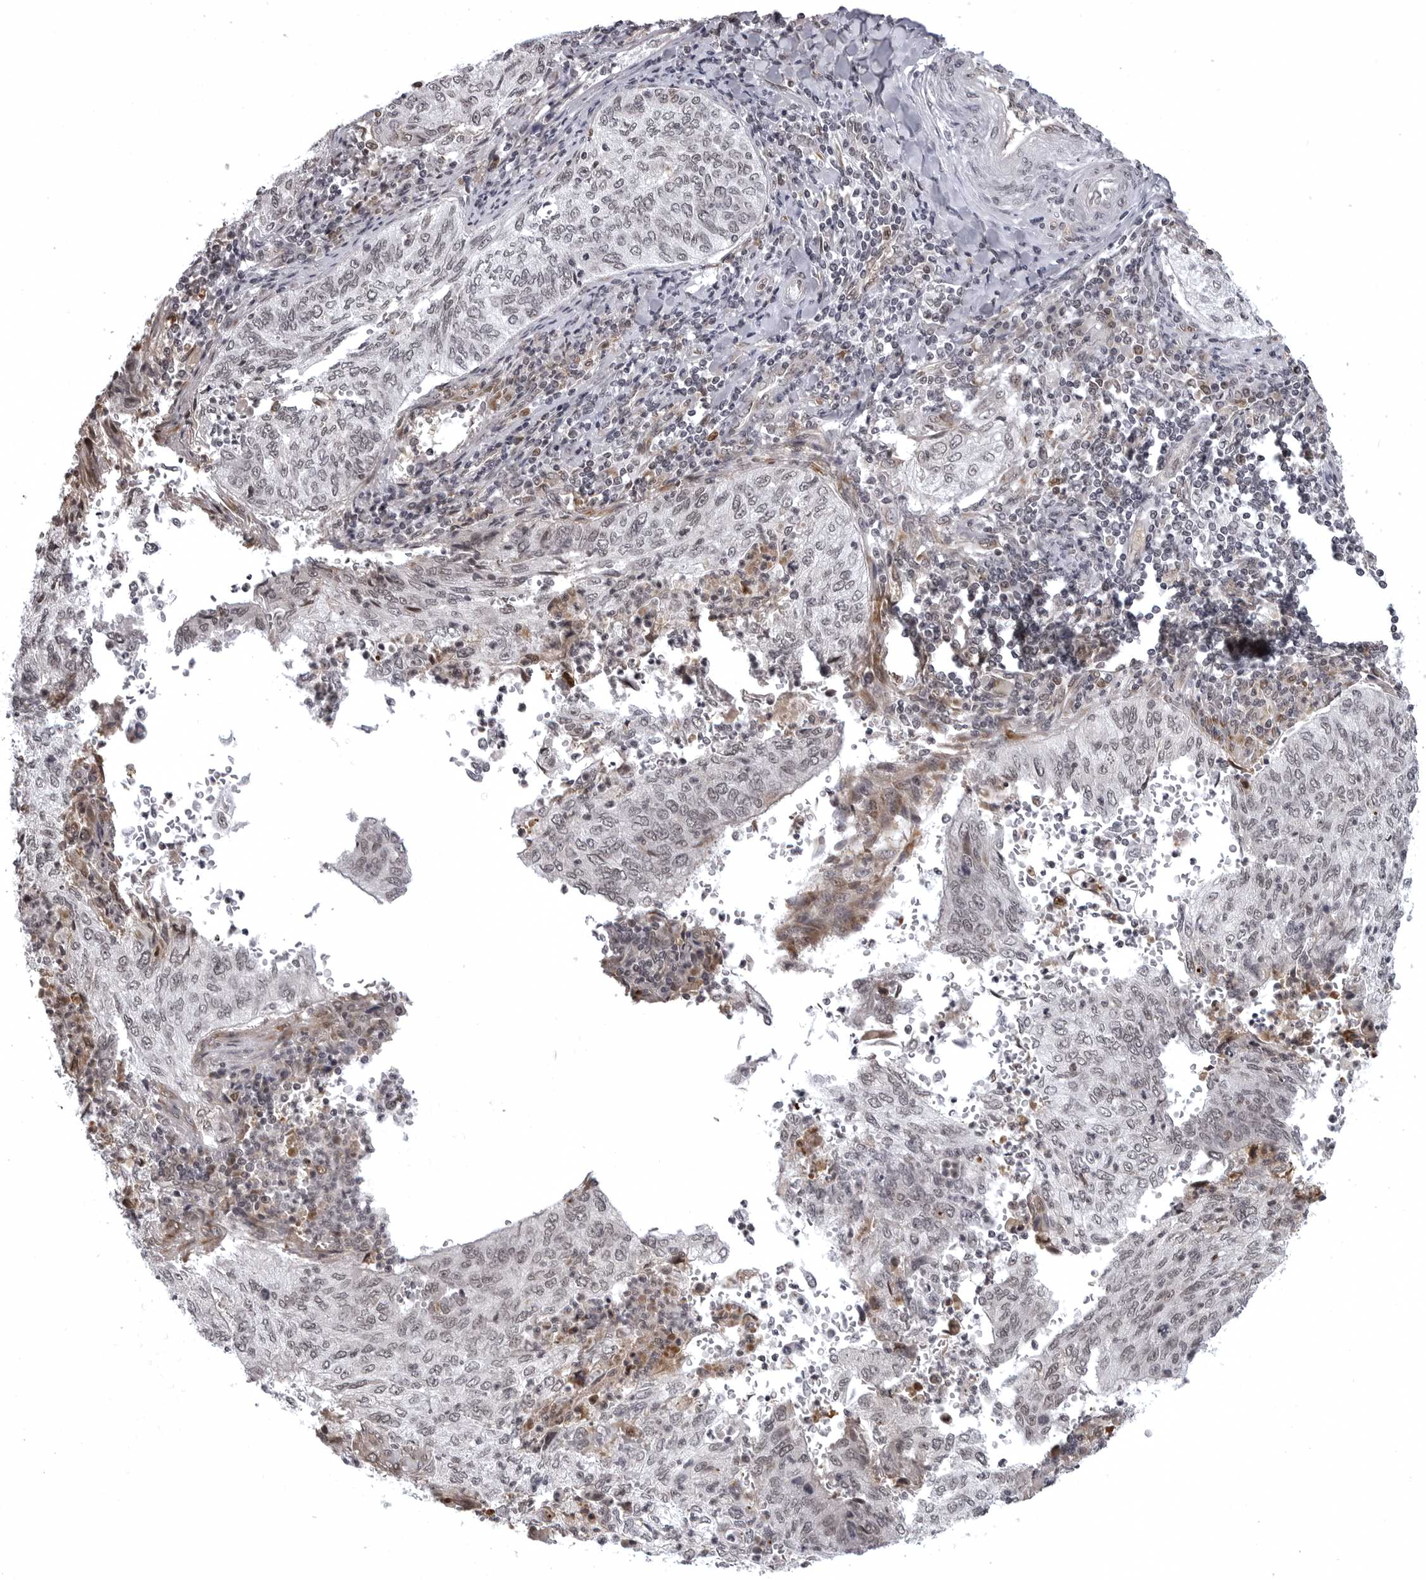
{"staining": {"intensity": "weak", "quantity": "<25%", "location": "nuclear"}, "tissue": "cervical cancer", "cell_type": "Tumor cells", "image_type": "cancer", "snomed": [{"axis": "morphology", "description": "Squamous cell carcinoma, NOS"}, {"axis": "topography", "description": "Cervix"}], "caption": "DAB (3,3'-diaminobenzidine) immunohistochemical staining of human squamous cell carcinoma (cervical) displays no significant positivity in tumor cells.", "gene": "PHF3", "patient": {"sex": "female", "age": 30}}